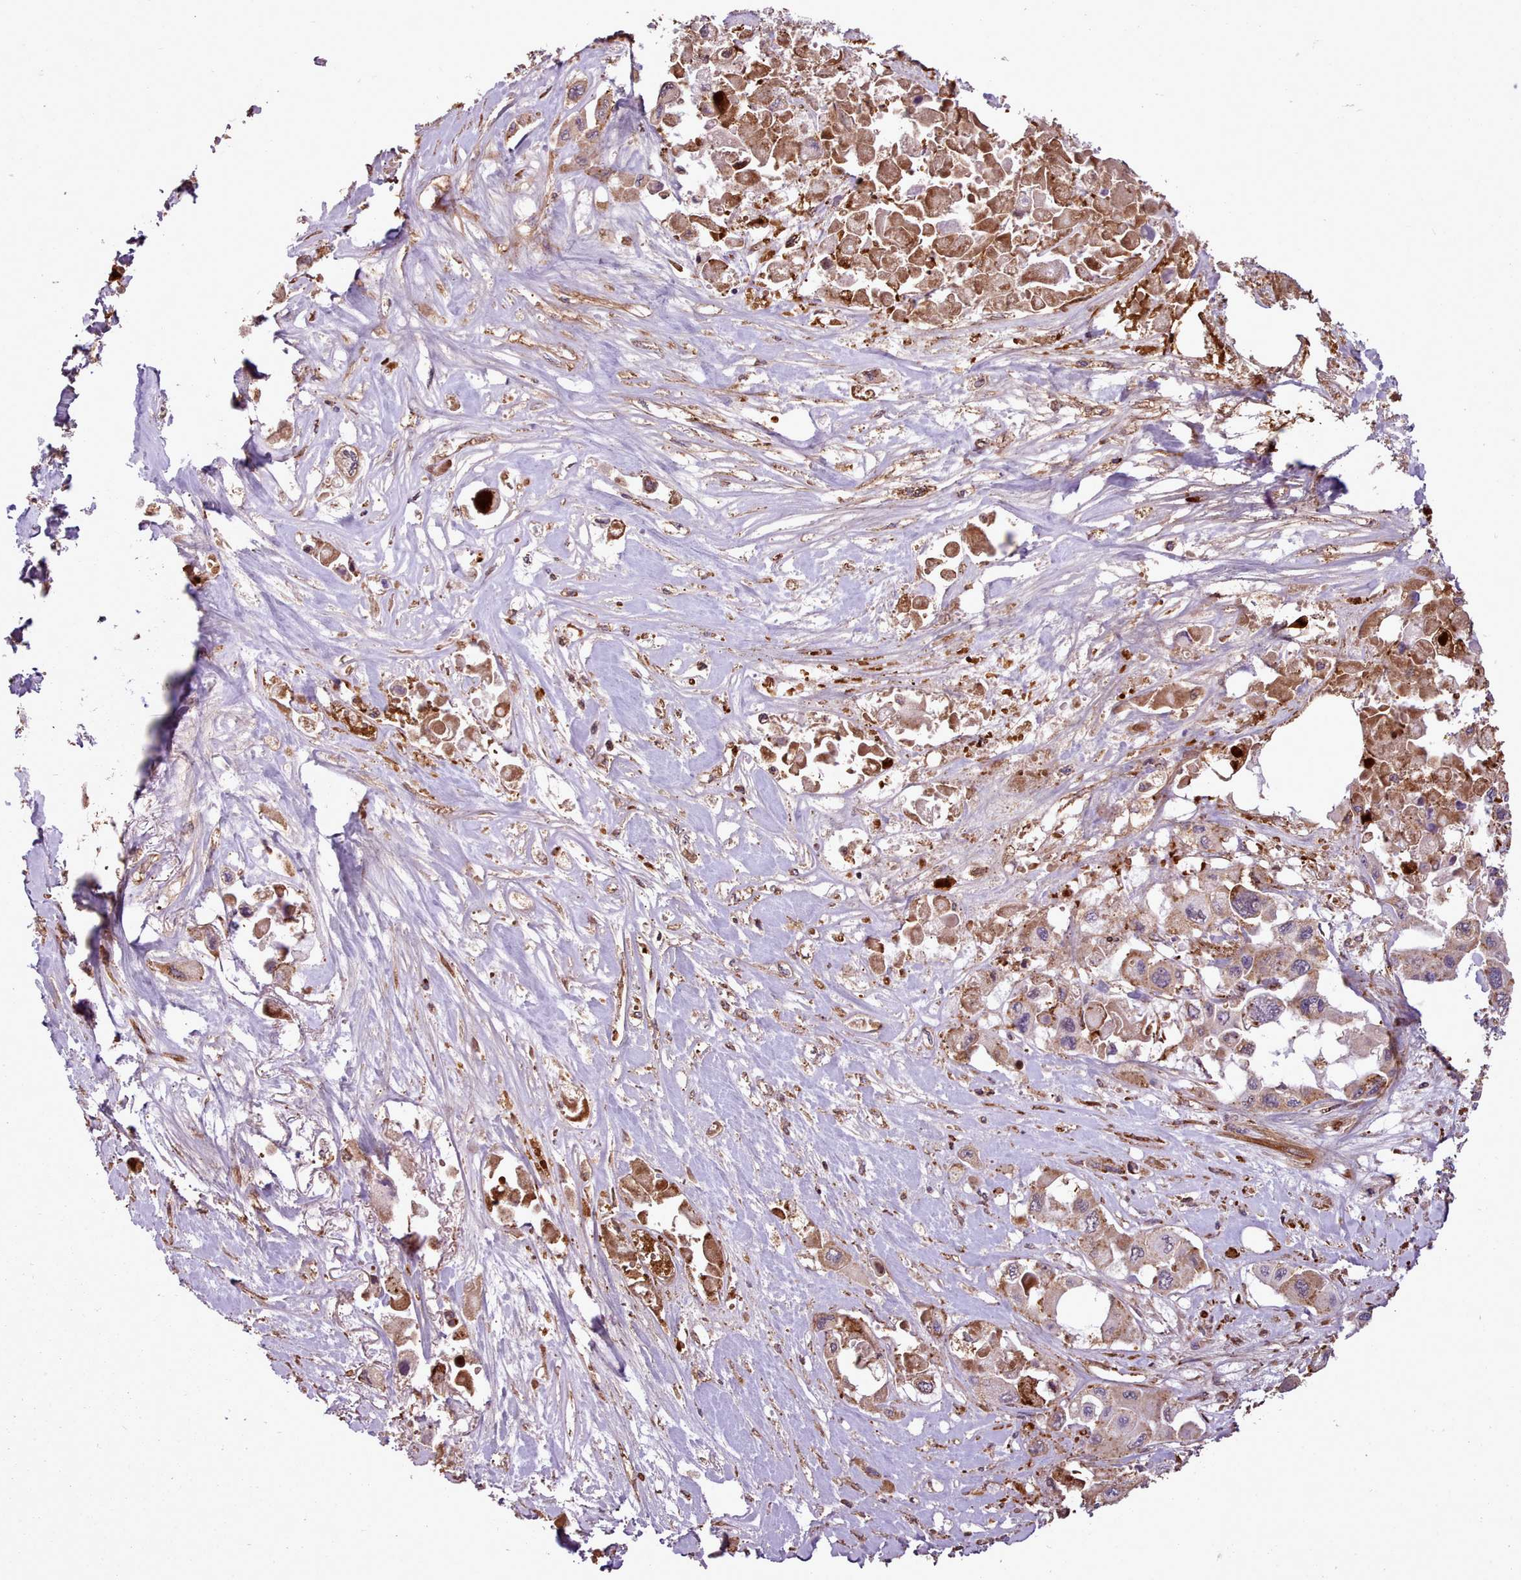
{"staining": {"intensity": "moderate", "quantity": "25%-75%", "location": "cytoplasmic/membranous"}, "tissue": "pancreatic cancer", "cell_type": "Tumor cells", "image_type": "cancer", "snomed": [{"axis": "morphology", "description": "Adenocarcinoma, NOS"}, {"axis": "topography", "description": "Pancreas"}], "caption": "DAB immunohistochemical staining of human pancreatic cancer (adenocarcinoma) shows moderate cytoplasmic/membranous protein staining in approximately 25%-75% of tumor cells.", "gene": "CABP1", "patient": {"sex": "male", "age": 92}}